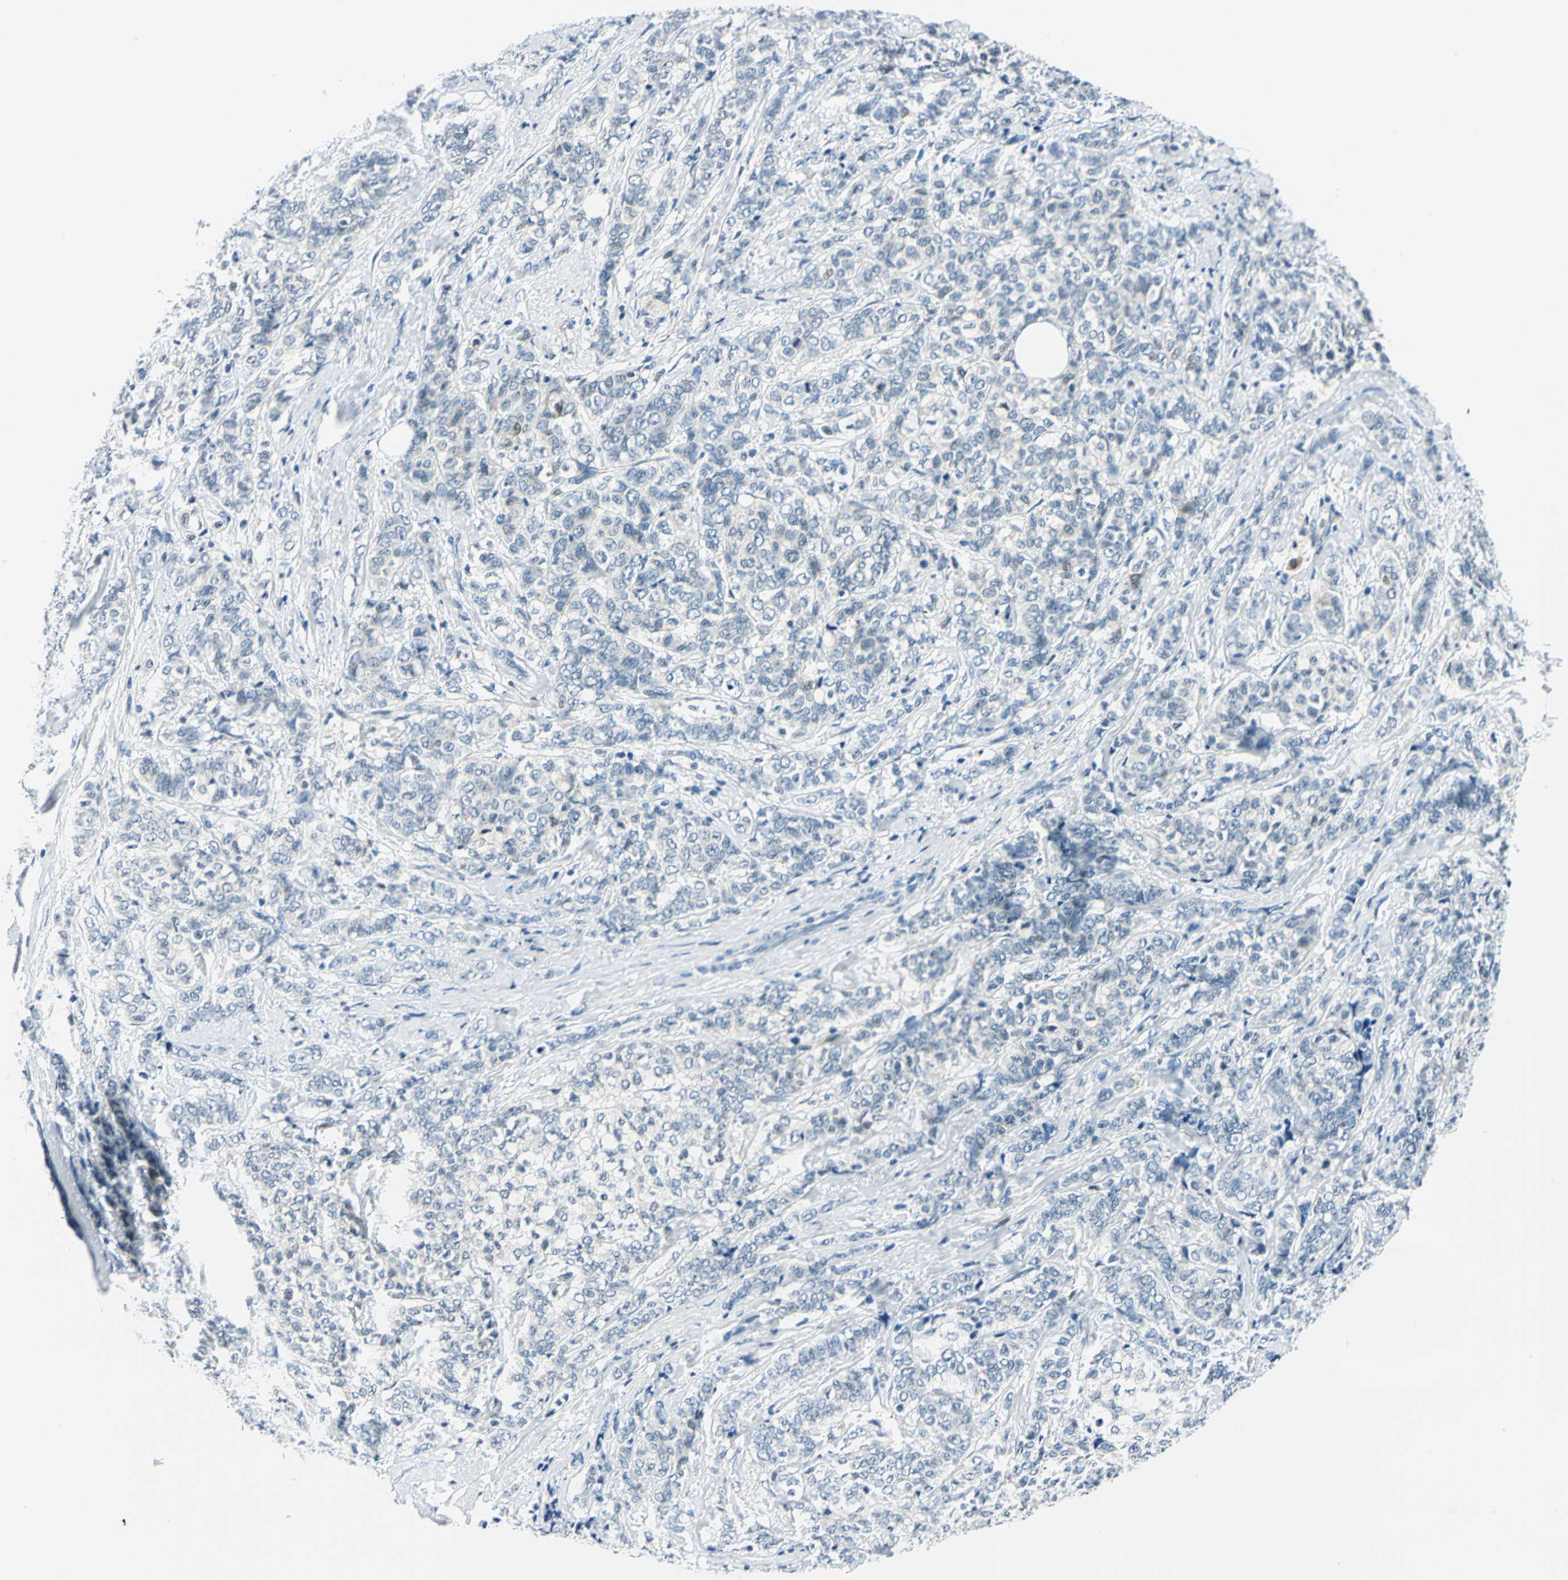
{"staining": {"intensity": "negative", "quantity": "none", "location": "none"}, "tissue": "breast cancer", "cell_type": "Tumor cells", "image_type": "cancer", "snomed": [{"axis": "morphology", "description": "Lobular carcinoma"}, {"axis": "topography", "description": "Breast"}], "caption": "Tumor cells show no significant protein staining in breast lobular carcinoma. (DAB immunohistochemistry (IHC) visualized using brightfield microscopy, high magnification).", "gene": "AKR1A1", "patient": {"sex": "female", "age": 60}}